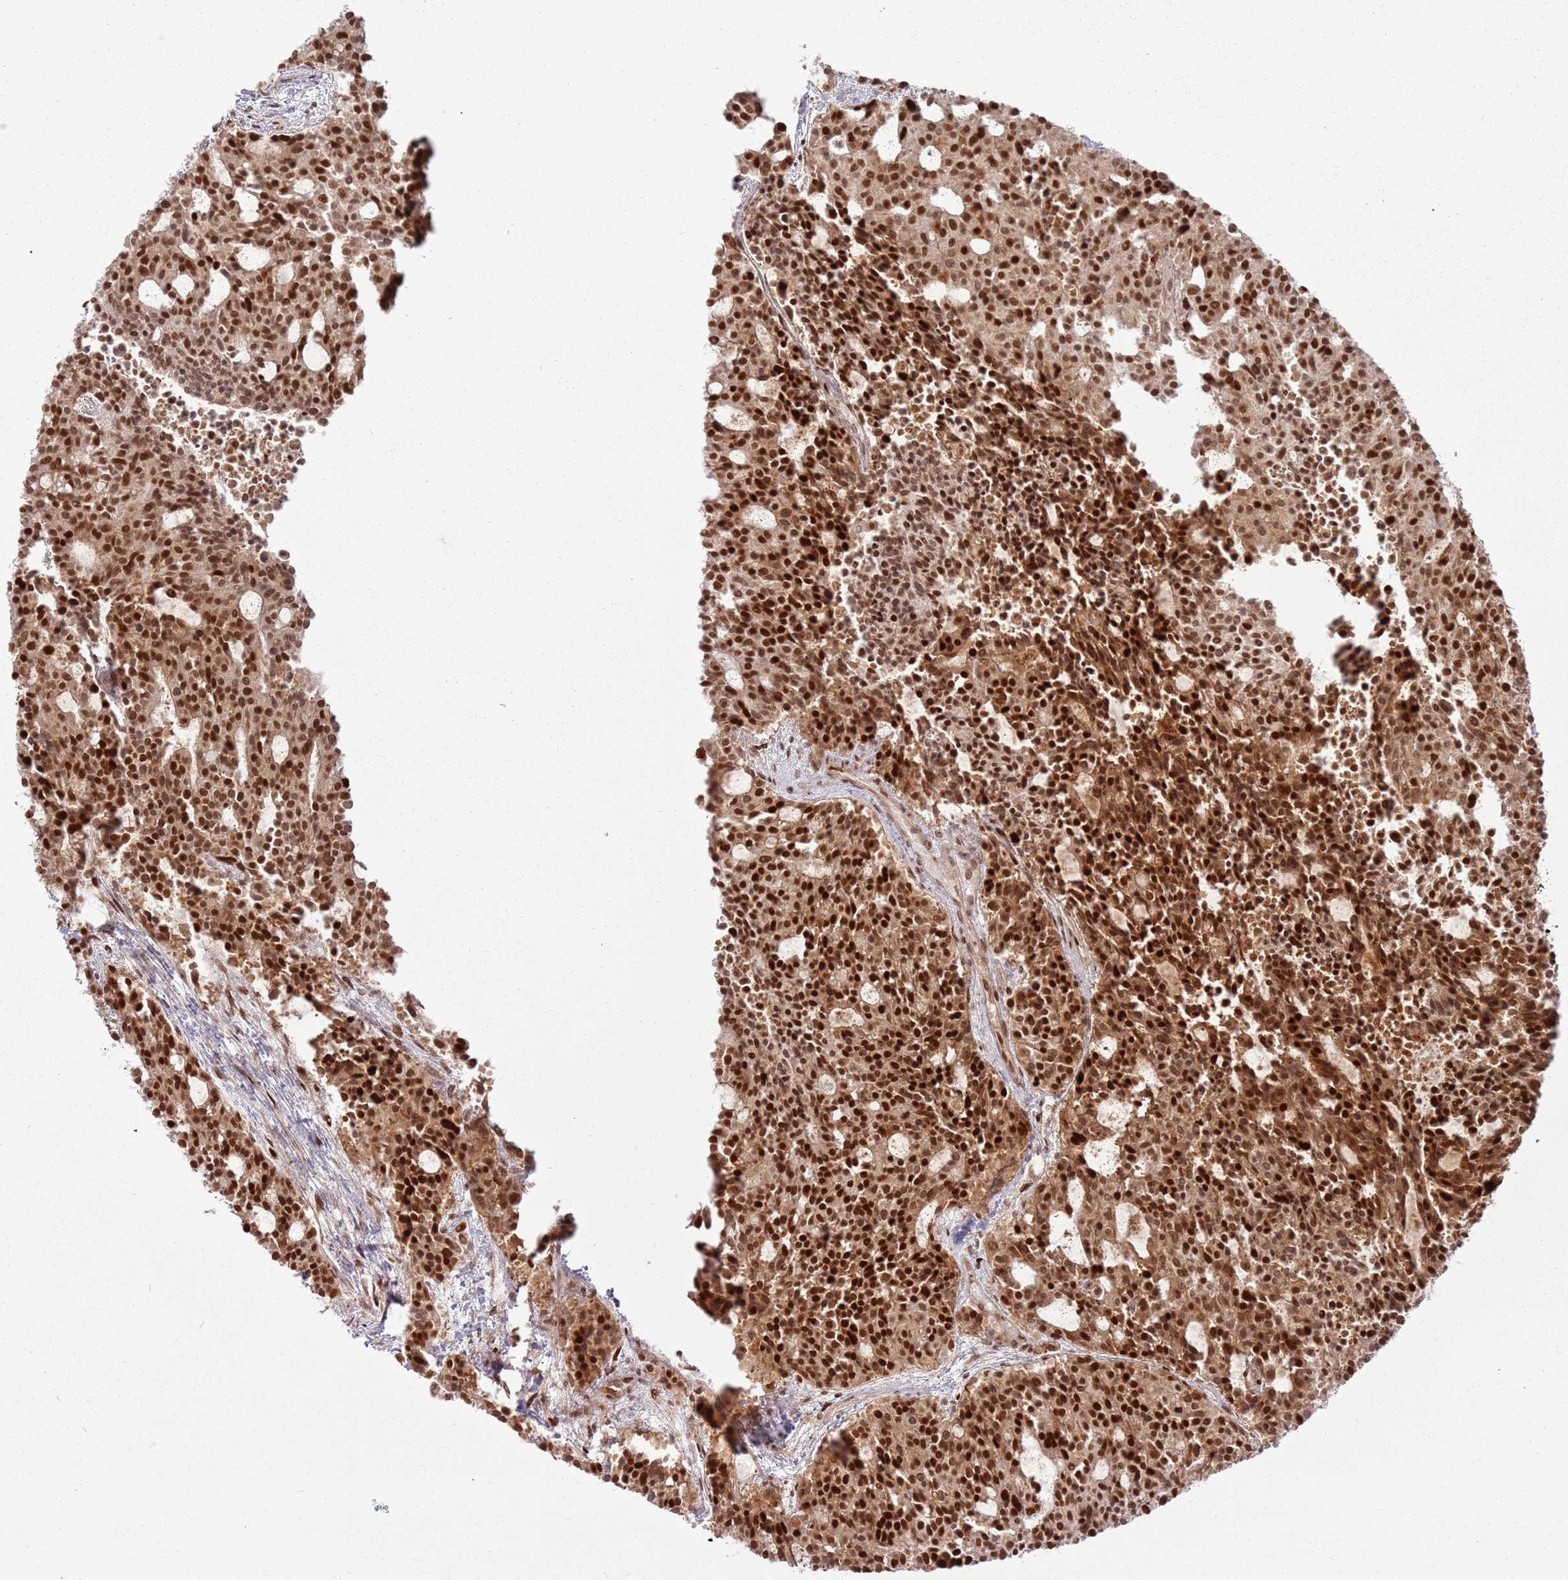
{"staining": {"intensity": "strong", "quantity": ">75%", "location": "cytoplasmic/membranous,nuclear"}, "tissue": "carcinoid", "cell_type": "Tumor cells", "image_type": "cancer", "snomed": [{"axis": "morphology", "description": "Carcinoid, malignant, NOS"}, {"axis": "topography", "description": "Pancreas"}], "caption": "Protein analysis of carcinoid (malignant) tissue displays strong cytoplasmic/membranous and nuclear expression in about >75% of tumor cells.", "gene": "KLHL36", "patient": {"sex": "female", "age": 54}}